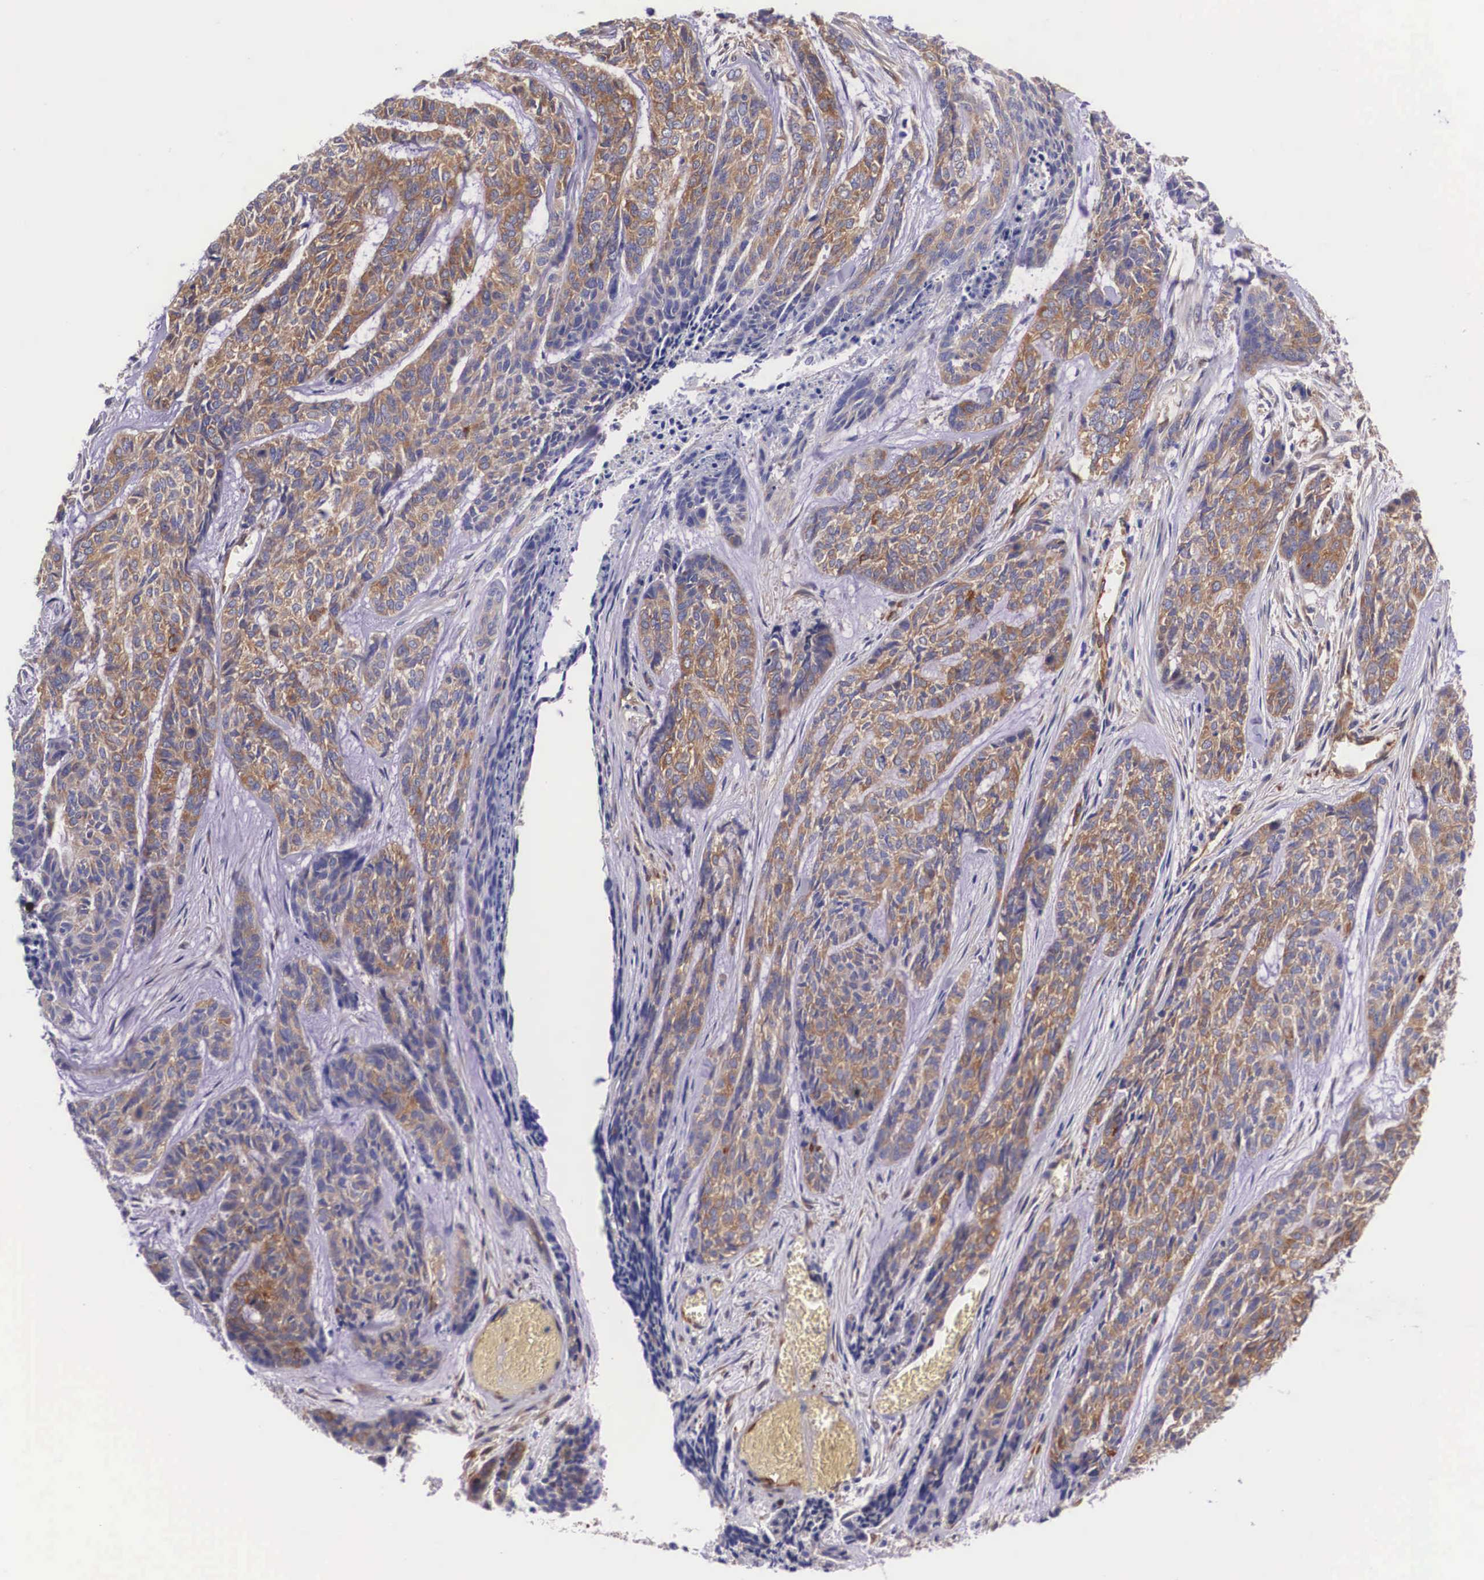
{"staining": {"intensity": "moderate", "quantity": "25%-75%", "location": "cytoplasmic/membranous"}, "tissue": "skin cancer", "cell_type": "Tumor cells", "image_type": "cancer", "snomed": [{"axis": "morphology", "description": "Normal tissue, NOS"}, {"axis": "morphology", "description": "Basal cell carcinoma"}, {"axis": "topography", "description": "Skin"}], "caption": "Protein expression analysis of human skin cancer (basal cell carcinoma) reveals moderate cytoplasmic/membranous positivity in approximately 25%-75% of tumor cells.", "gene": "BCAR1", "patient": {"sex": "female", "age": 65}}